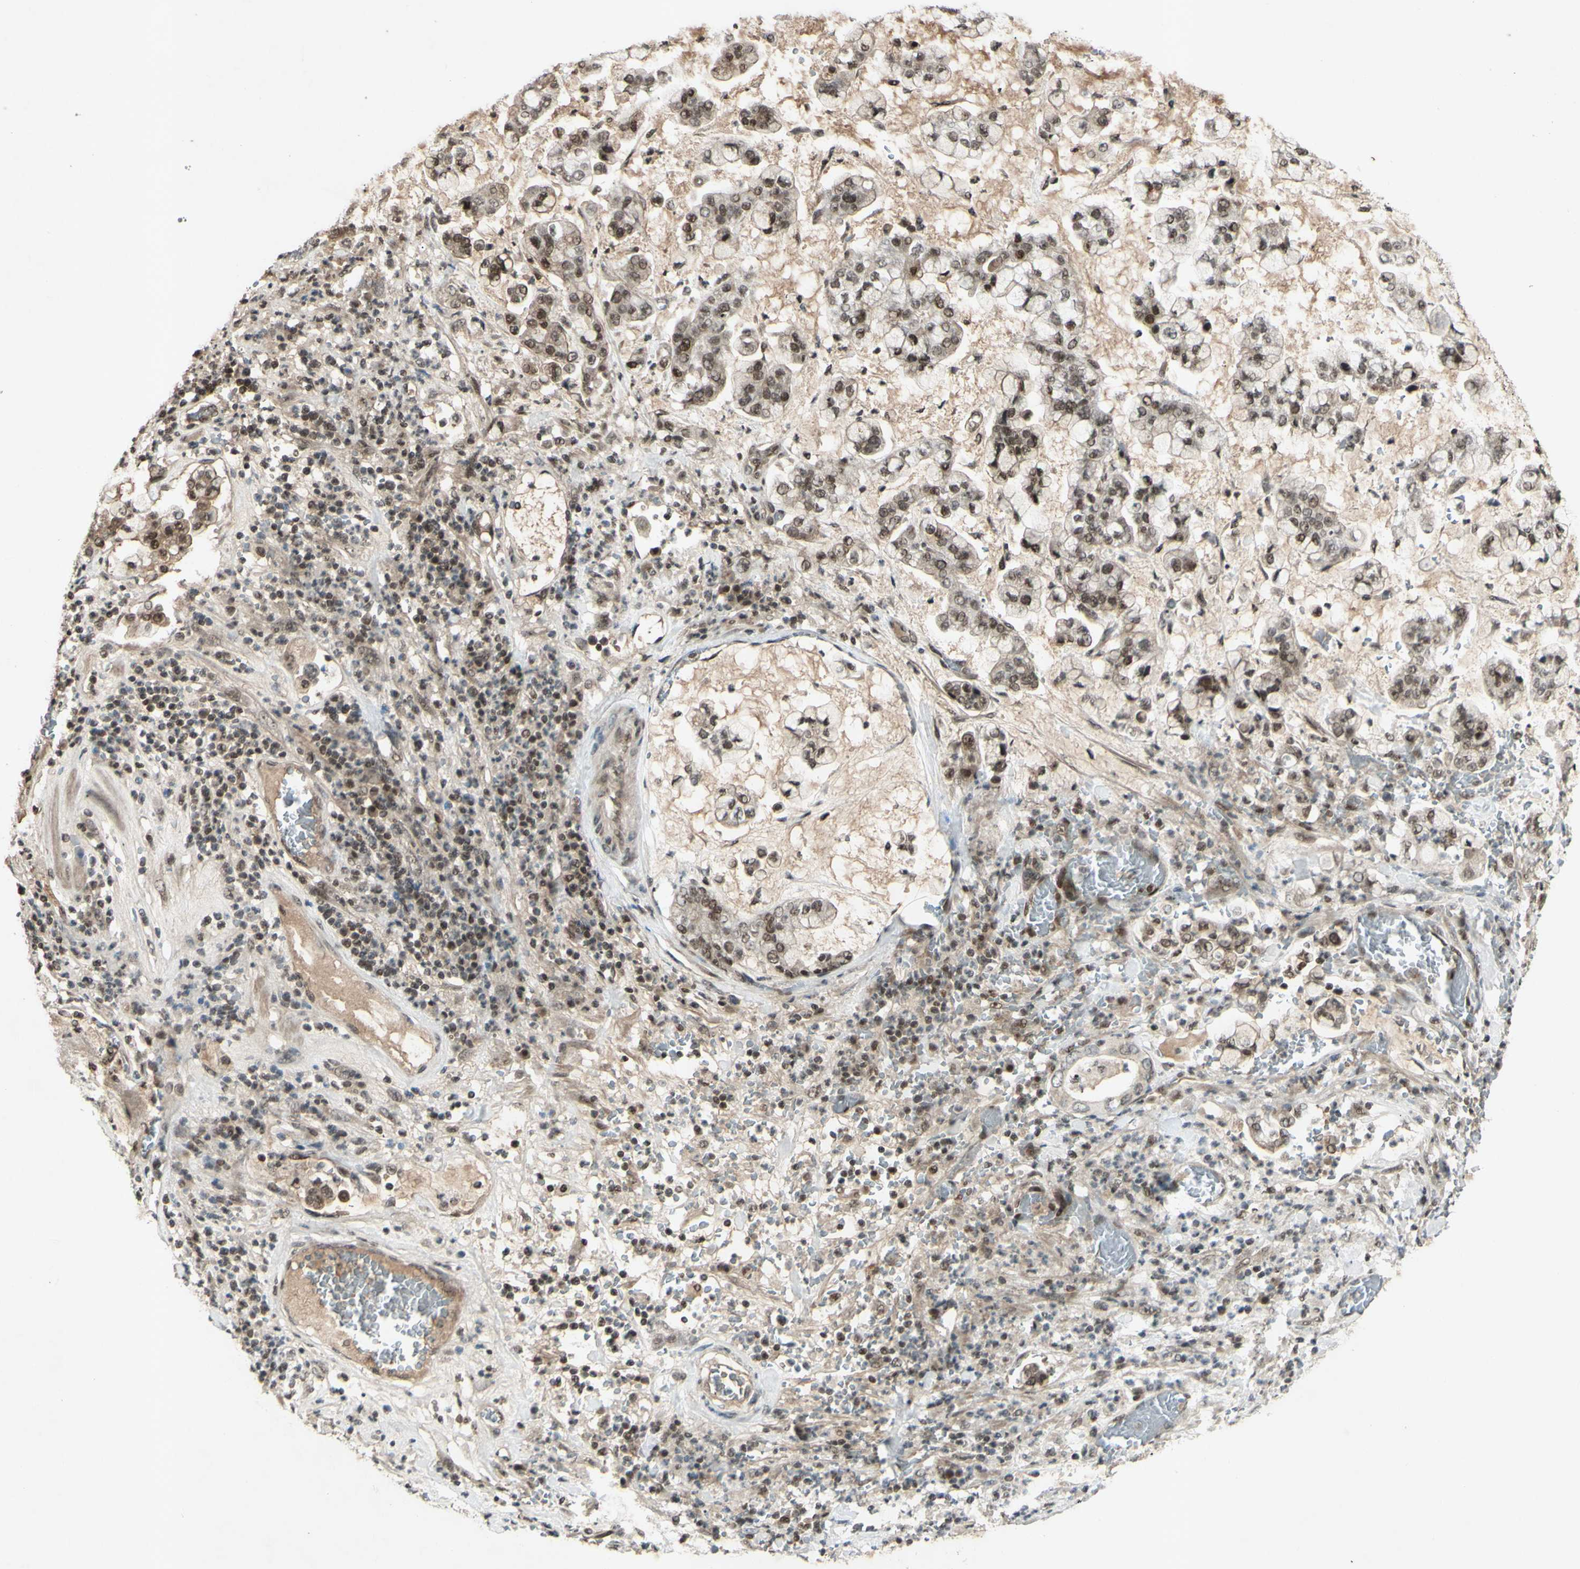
{"staining": {"intensity": "moderate", "quantity": ">75%", "location": "nuclear"}, "tissue": "stomach cancer", "cell_type": "Tumor cells", "image_type": "cancer", "snomed": [{"axis": "morphology", "description": "Normal tissue, NOS"}, {"axis": "morphology", "description": "Adenocarcinoma, NOS"}, {"axis": "topography", "description": "Stomach, upper"}, {"axis": "topography", "description": "Stomach"}], "caption": "The photomicrograph exhibits staining of stomach cancer (adenocarcinoma), revealing moderate nuclear protein staining (brown color) within tumor cells.", "gene": "SNW1", "patient": {"sex": "male", "age": 76}}